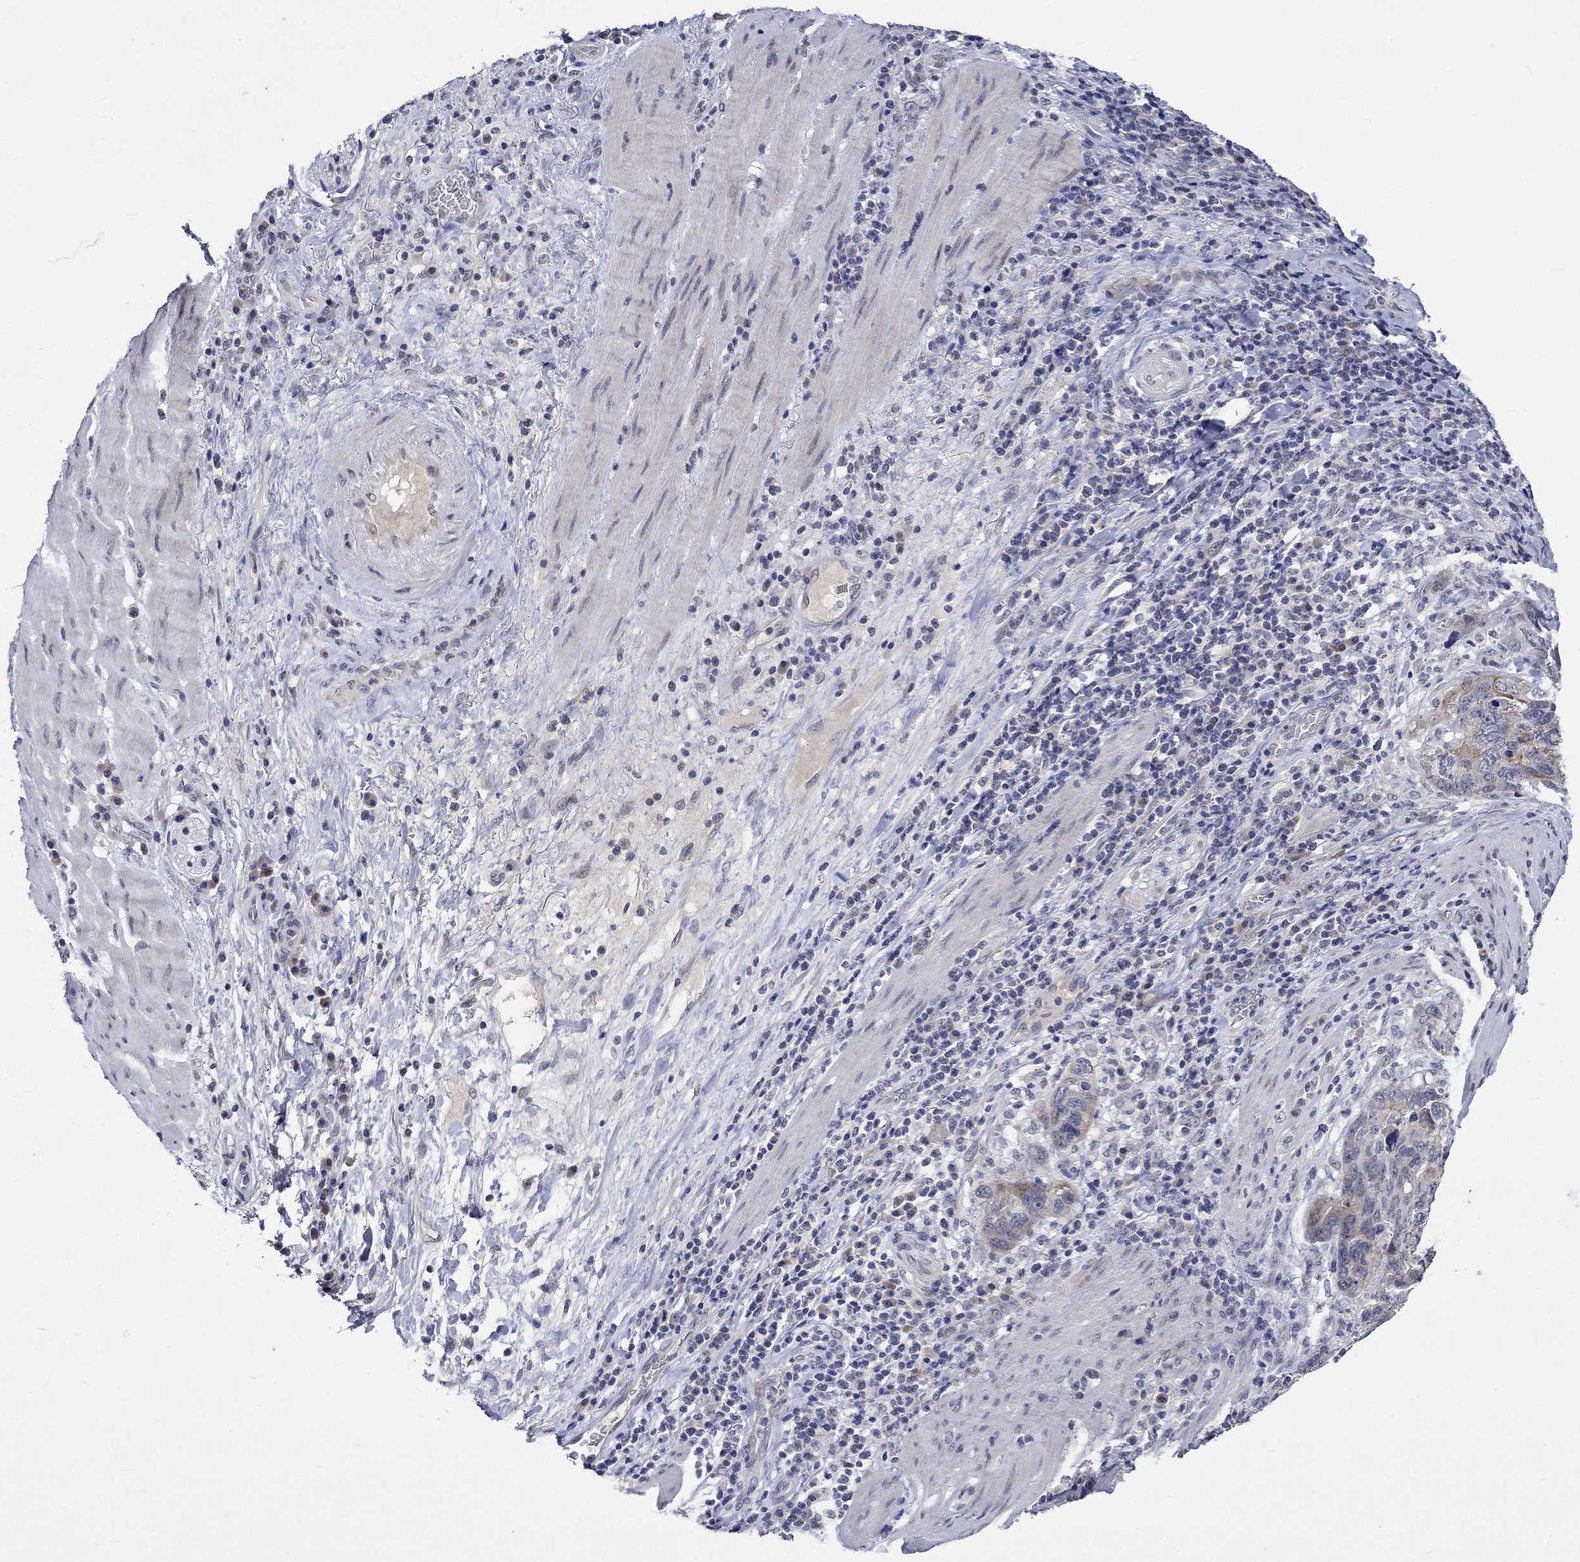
{"staining": {"intensity": "weak", "quantity": "<25%", "location": "cytoplasmic/membranous"}, "tissue": "stomach cancer", "cell_type": "Tumor cells", "image_type": "cancer", "snomed": [{"axis": "morphology", "description": "Adenocarcinoma, NOS"}, {"axis": "topography", "description": "Stomach"}], "caption": "The immunohistochemistry image has no significant staining in tumor cells of adenocarcinoma (stomach) tissue.", "gene": "DDX3Y", "patient": {"sex": "male", "age": 54}}